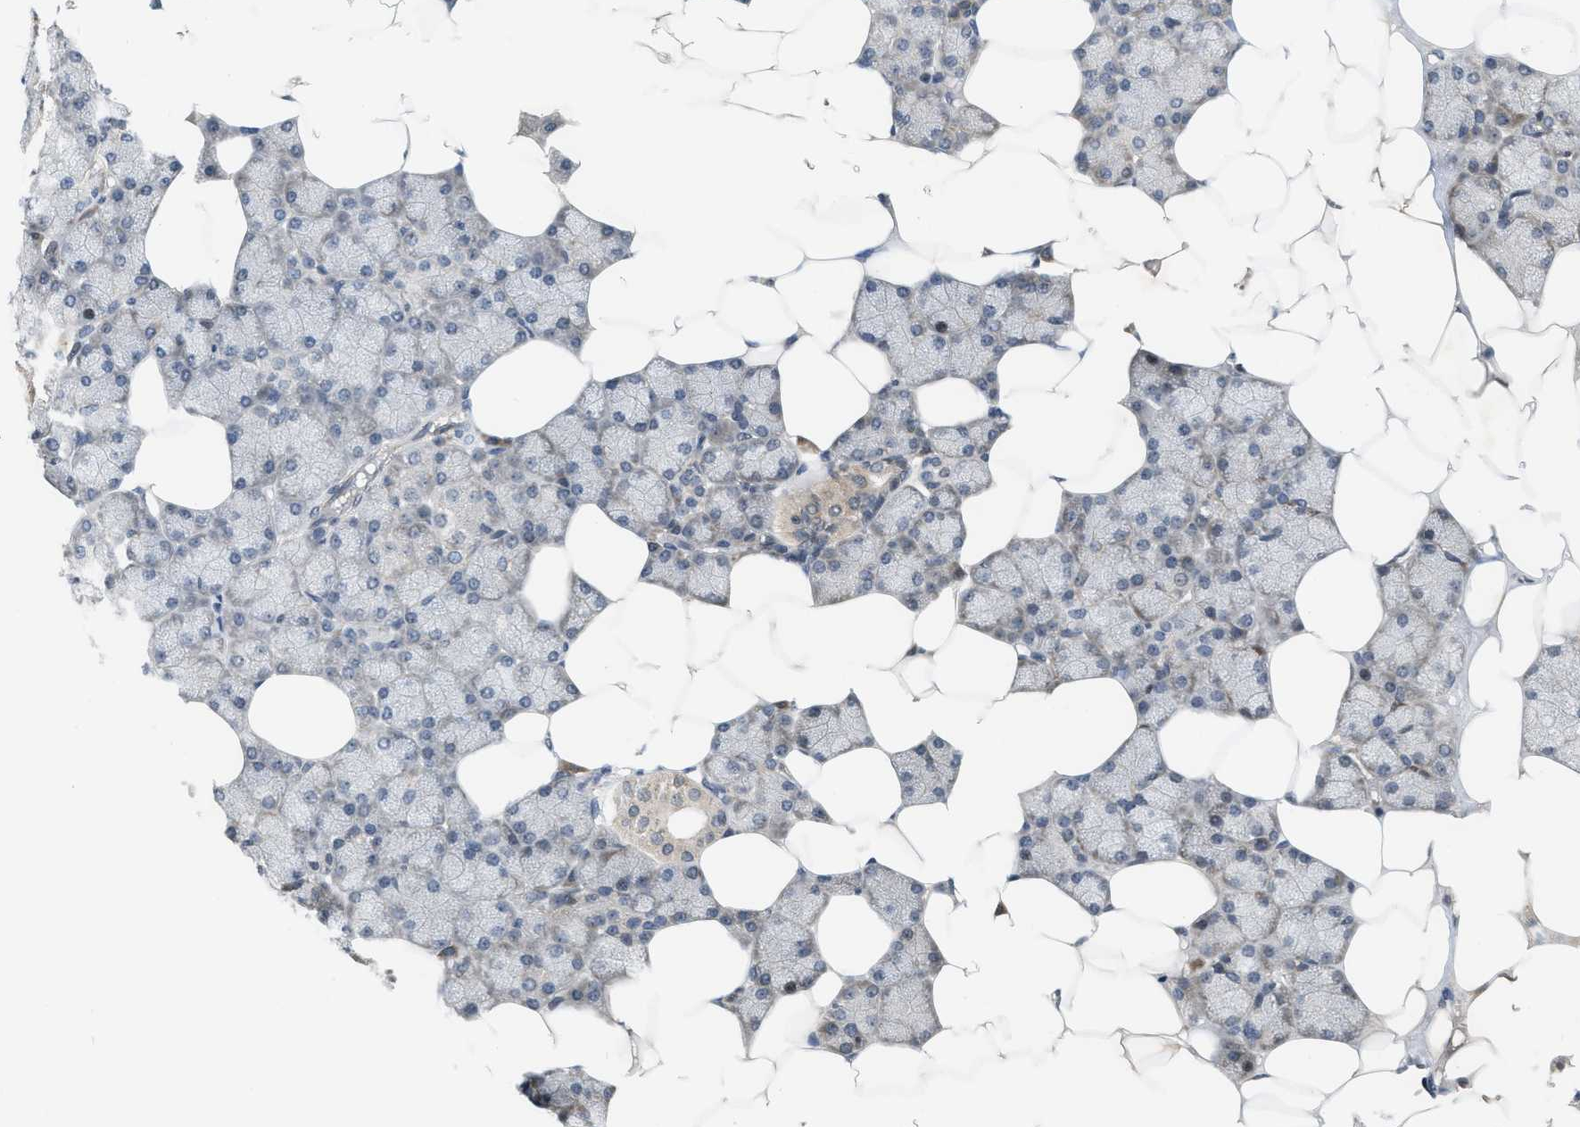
{"staining": {"intensity": "moderate", "quantity": ">75%", "location": "cytoplasmic/membranous"}, "tissue": "salivary gland", "cell_type": "Glandular cells", "image_type": "normal", "snomed": [{"axis": "morphology", "description": "Normal tissue, NOS"}, {"axis": "topography", "description": "Salivary gland"}], "caption": "A medium amount of moderate cytoplasmic/membranous staining is identified in about >75% of glandular cells in unremarkable salivary gland.", "gene": "PRKD1", "patient": {"sex": "male", "age": 62}}